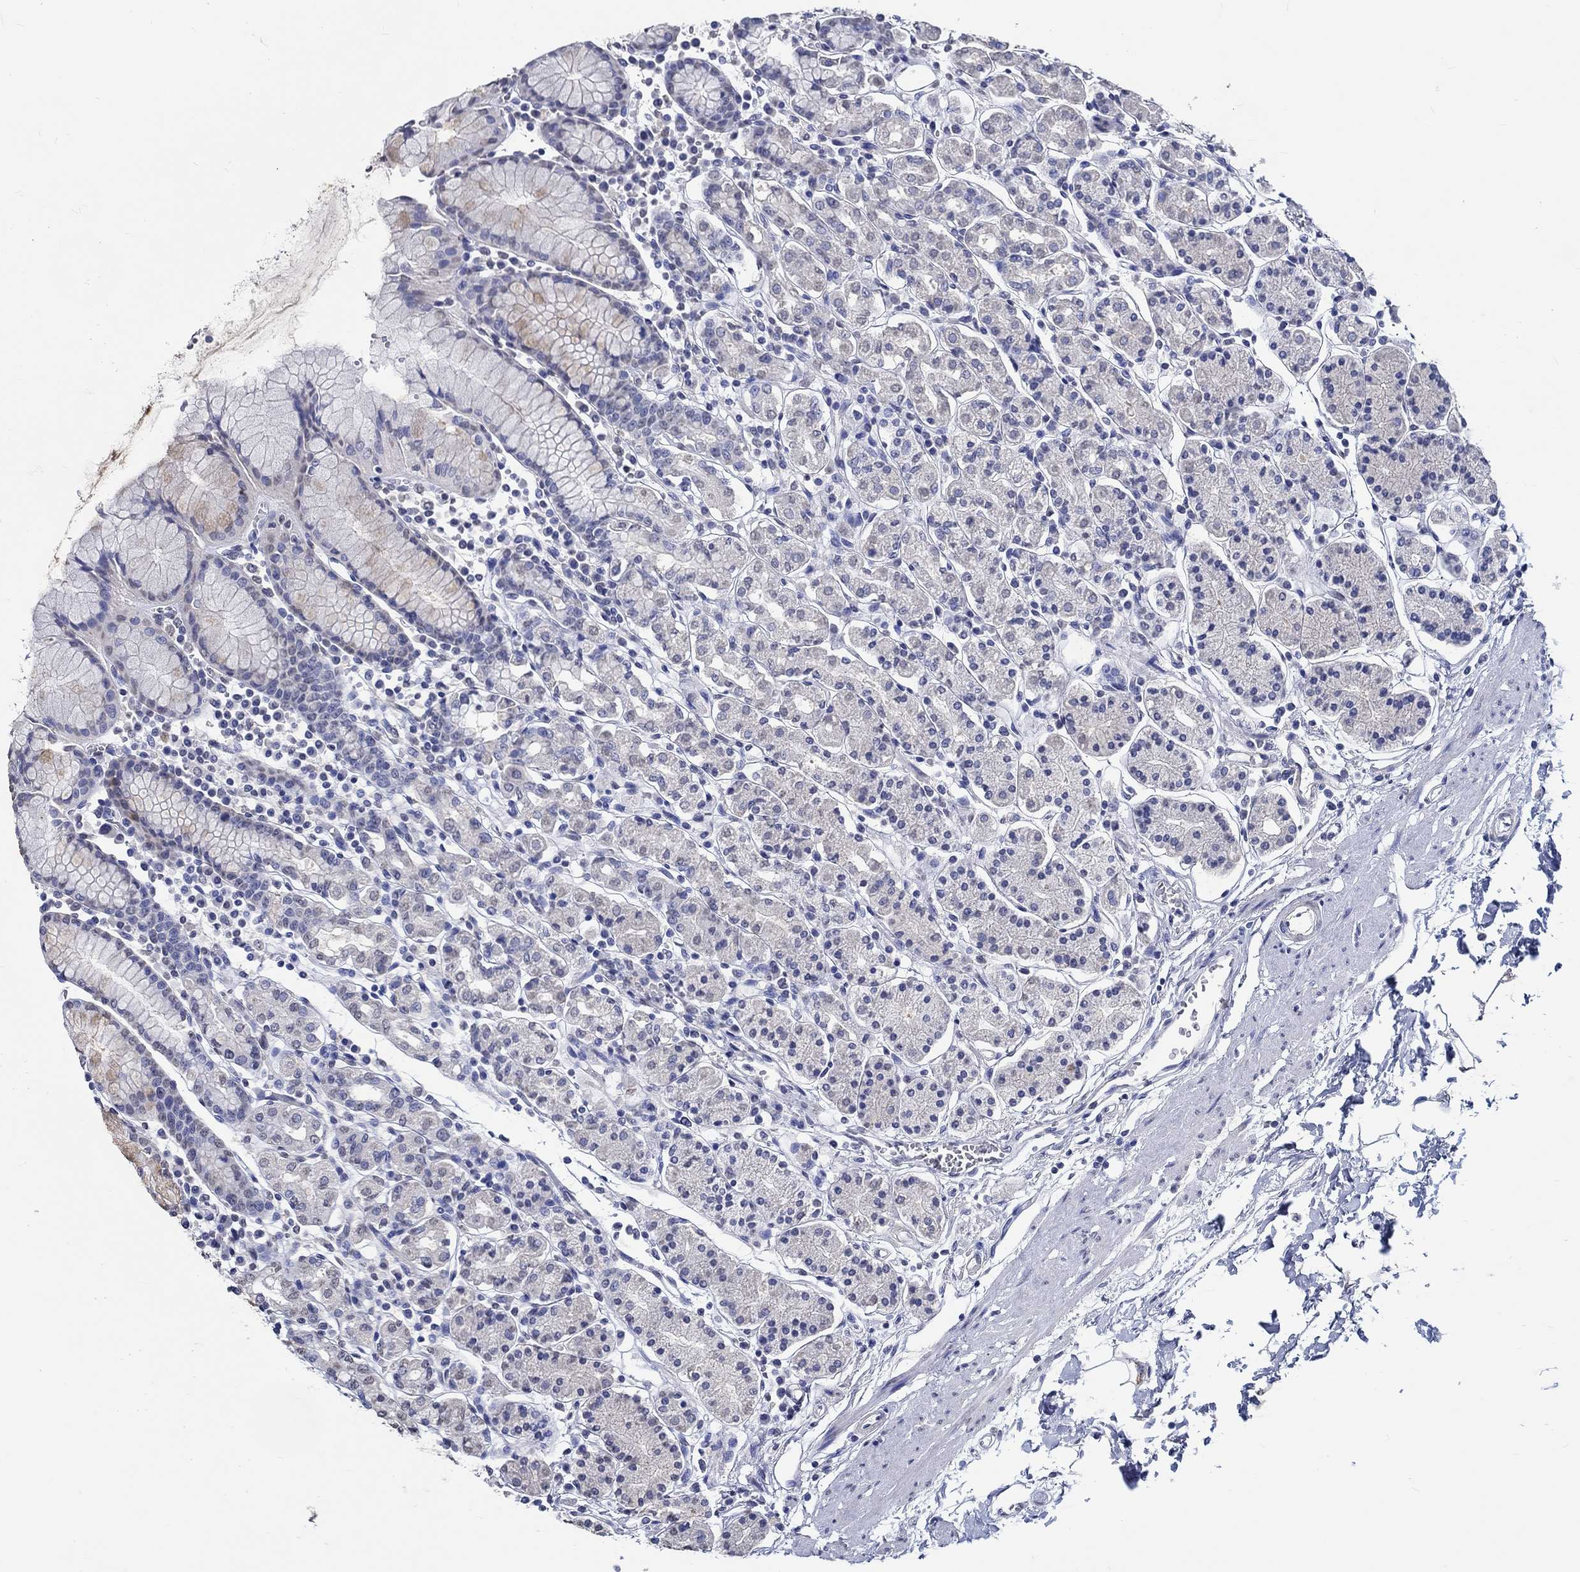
{"staining": {"intensity": "negative", "quantity": "none", "location": "none"}, "tissue": "stomach", "cell_type": "Glandular cells", "image_type": "normal", "snomed": [{"axis": "morphology", "description": "Normal tissue, NOS"}, {"axis": "topography", "description": "Stomach, upper"}, {"axis": "topography", "description": "Stomach"}], "caption": "Immunohistochemistry (IHC) of unremarkable human stomach demonstrates no staining in glandular cells.", "gene": "PDE1B", "patient": {"sex": "male", "age": 62}}